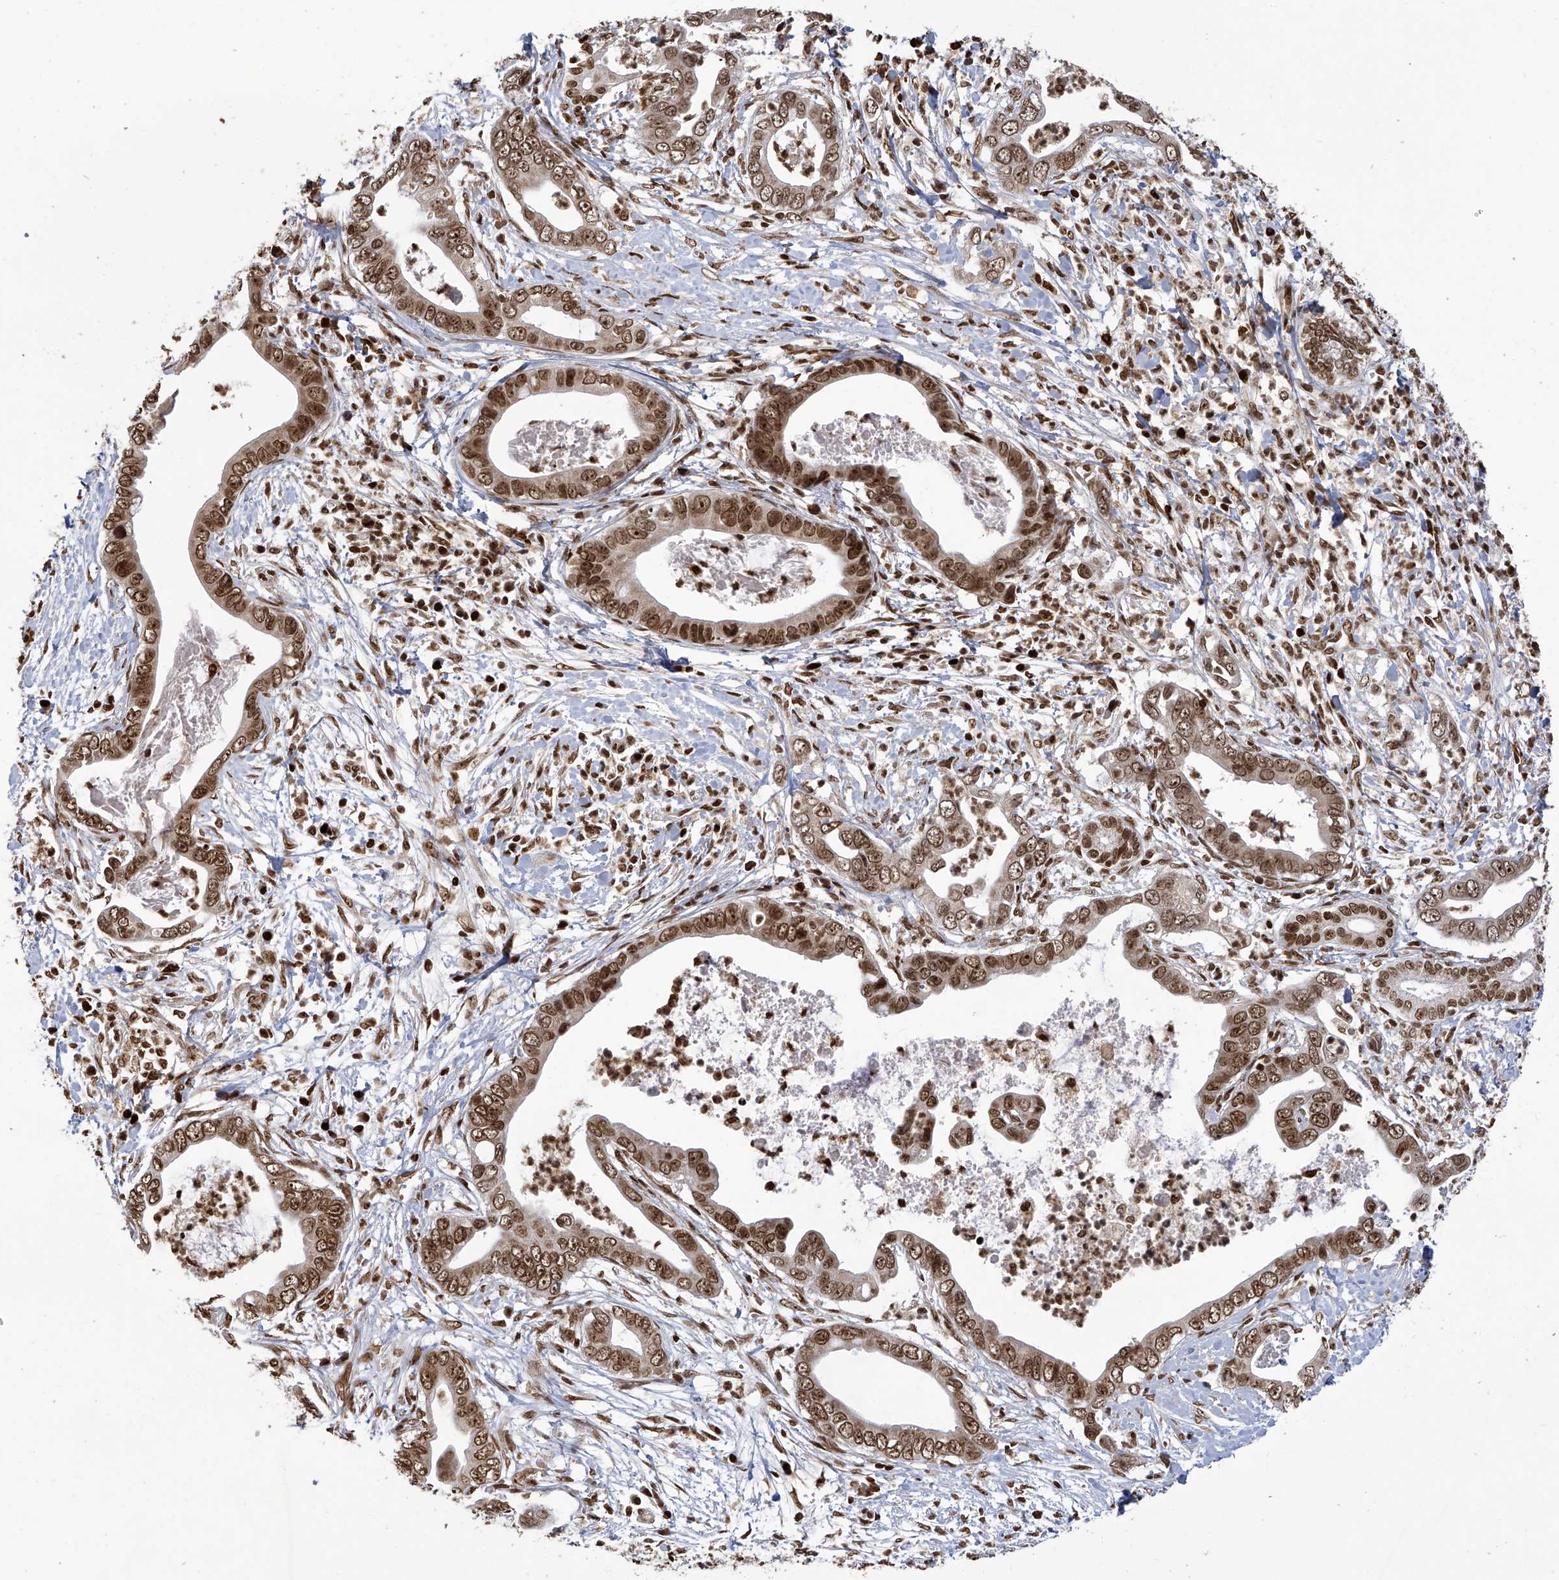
{"staining": {"intensity": "strong", "quantity": ">75%", "location": "nuclear"}, "tissue": "pancreatic cancer", "cell_type": "Tumor cells", "image_type": "cancer", "snomed": [{"axis": "morphology", "description": "Adenocarcinoma, NOS"}, {"axis": "topography", "description": "Pancreas"}], "caption": "IHC histopathology image of neoplastic tissue: pancreatic adenocarcinoma stained using immunohistochemistry (IHC) displays high levels of strong protein expression localized specifically in the nuclear of tumor cells, appearing as a nuclear brown color.", "gene": "PAK1IP1", "patient": {"sex": "male", "age": 75}}